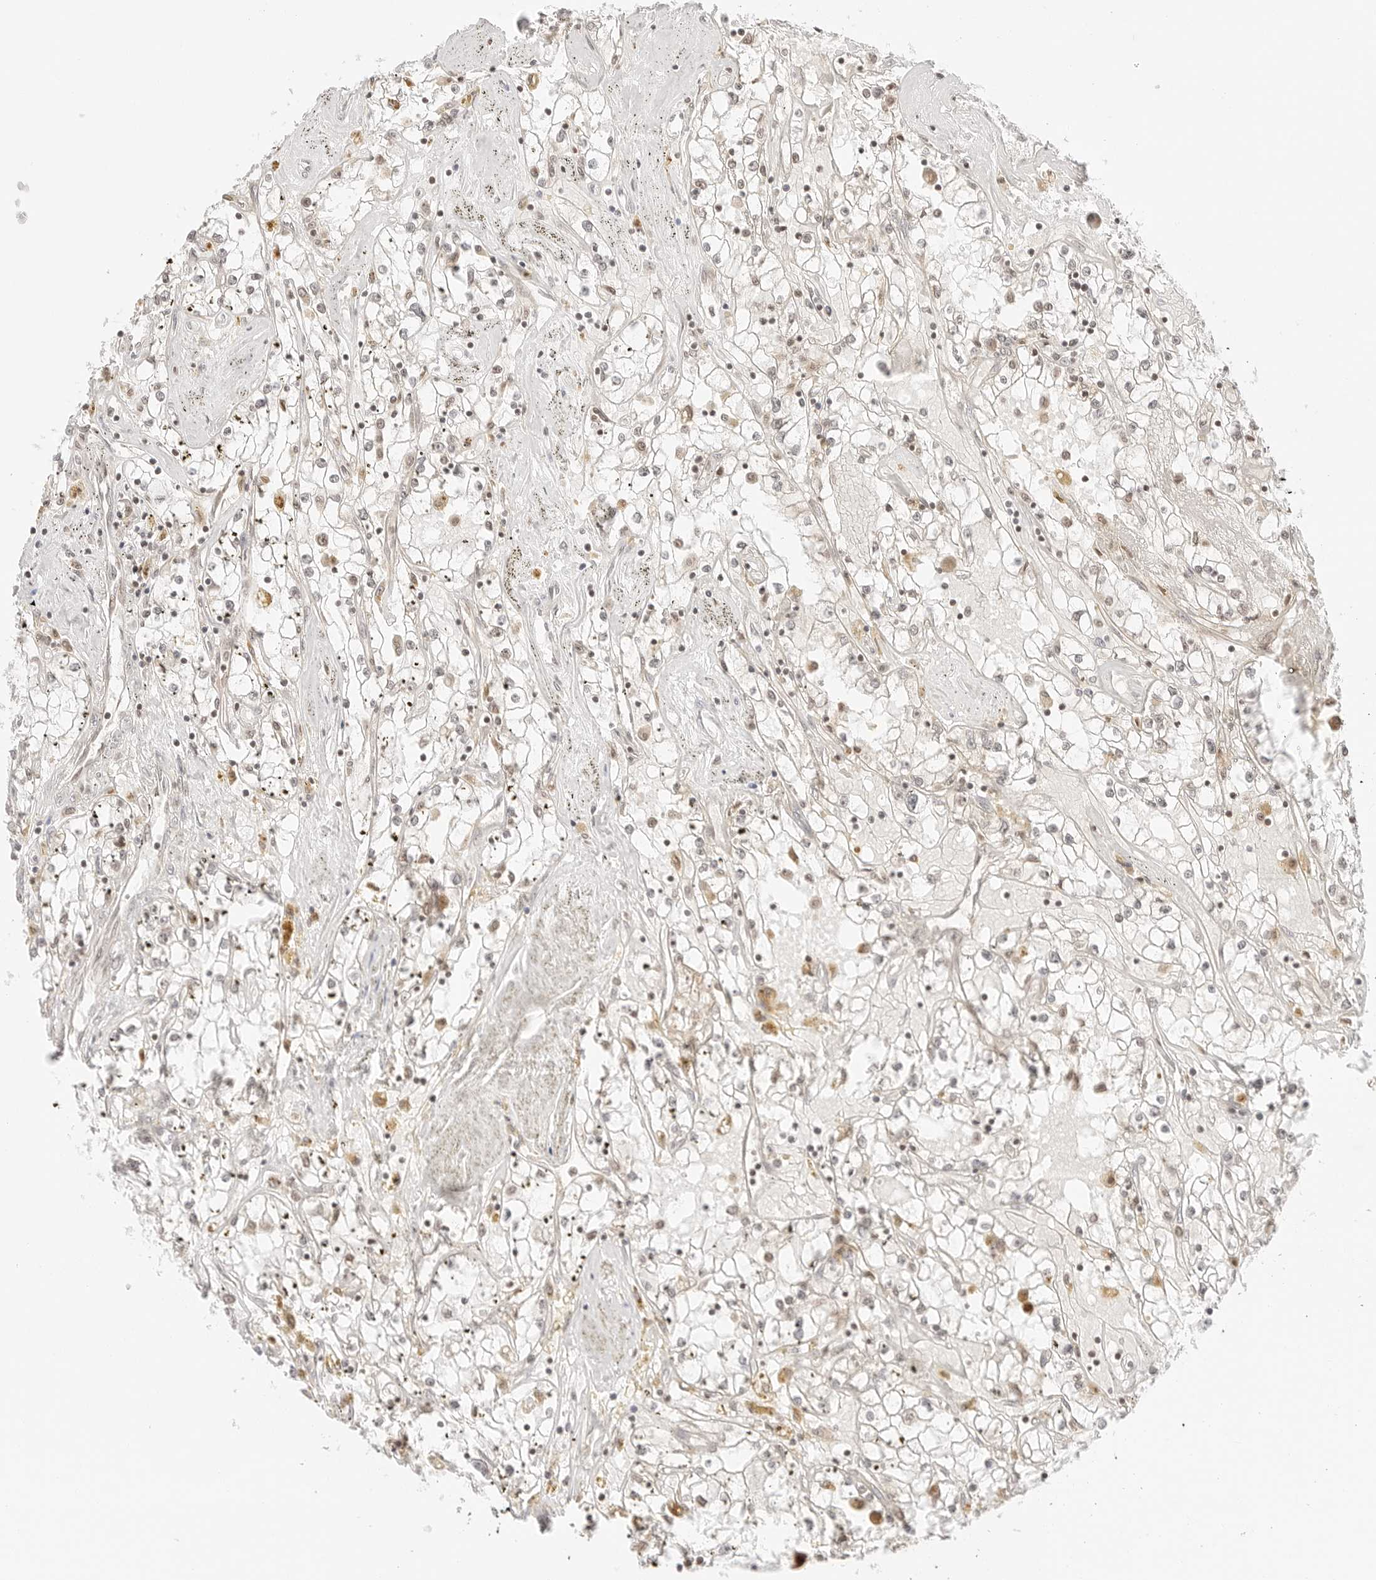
{"staining": {"intensity": "weak", "quantity": "<25%", "location": "cytoplasmic/membranous,nuclear"}, "tissue": "renal cancer", "cell_type": "Tumor cells", "image_type": "cancer", "snomed": [{"axis": "morphology", "description": "Adenocarcinoma, NOS"}, {"axis": "topography", "description": "Kidney"}], "caption": "Protein analysis of renal cancer demonstrates no significant staining in tumor cells.", "gene": "RPS6KL1", "patient": {"sex": "male", "age": 56}}